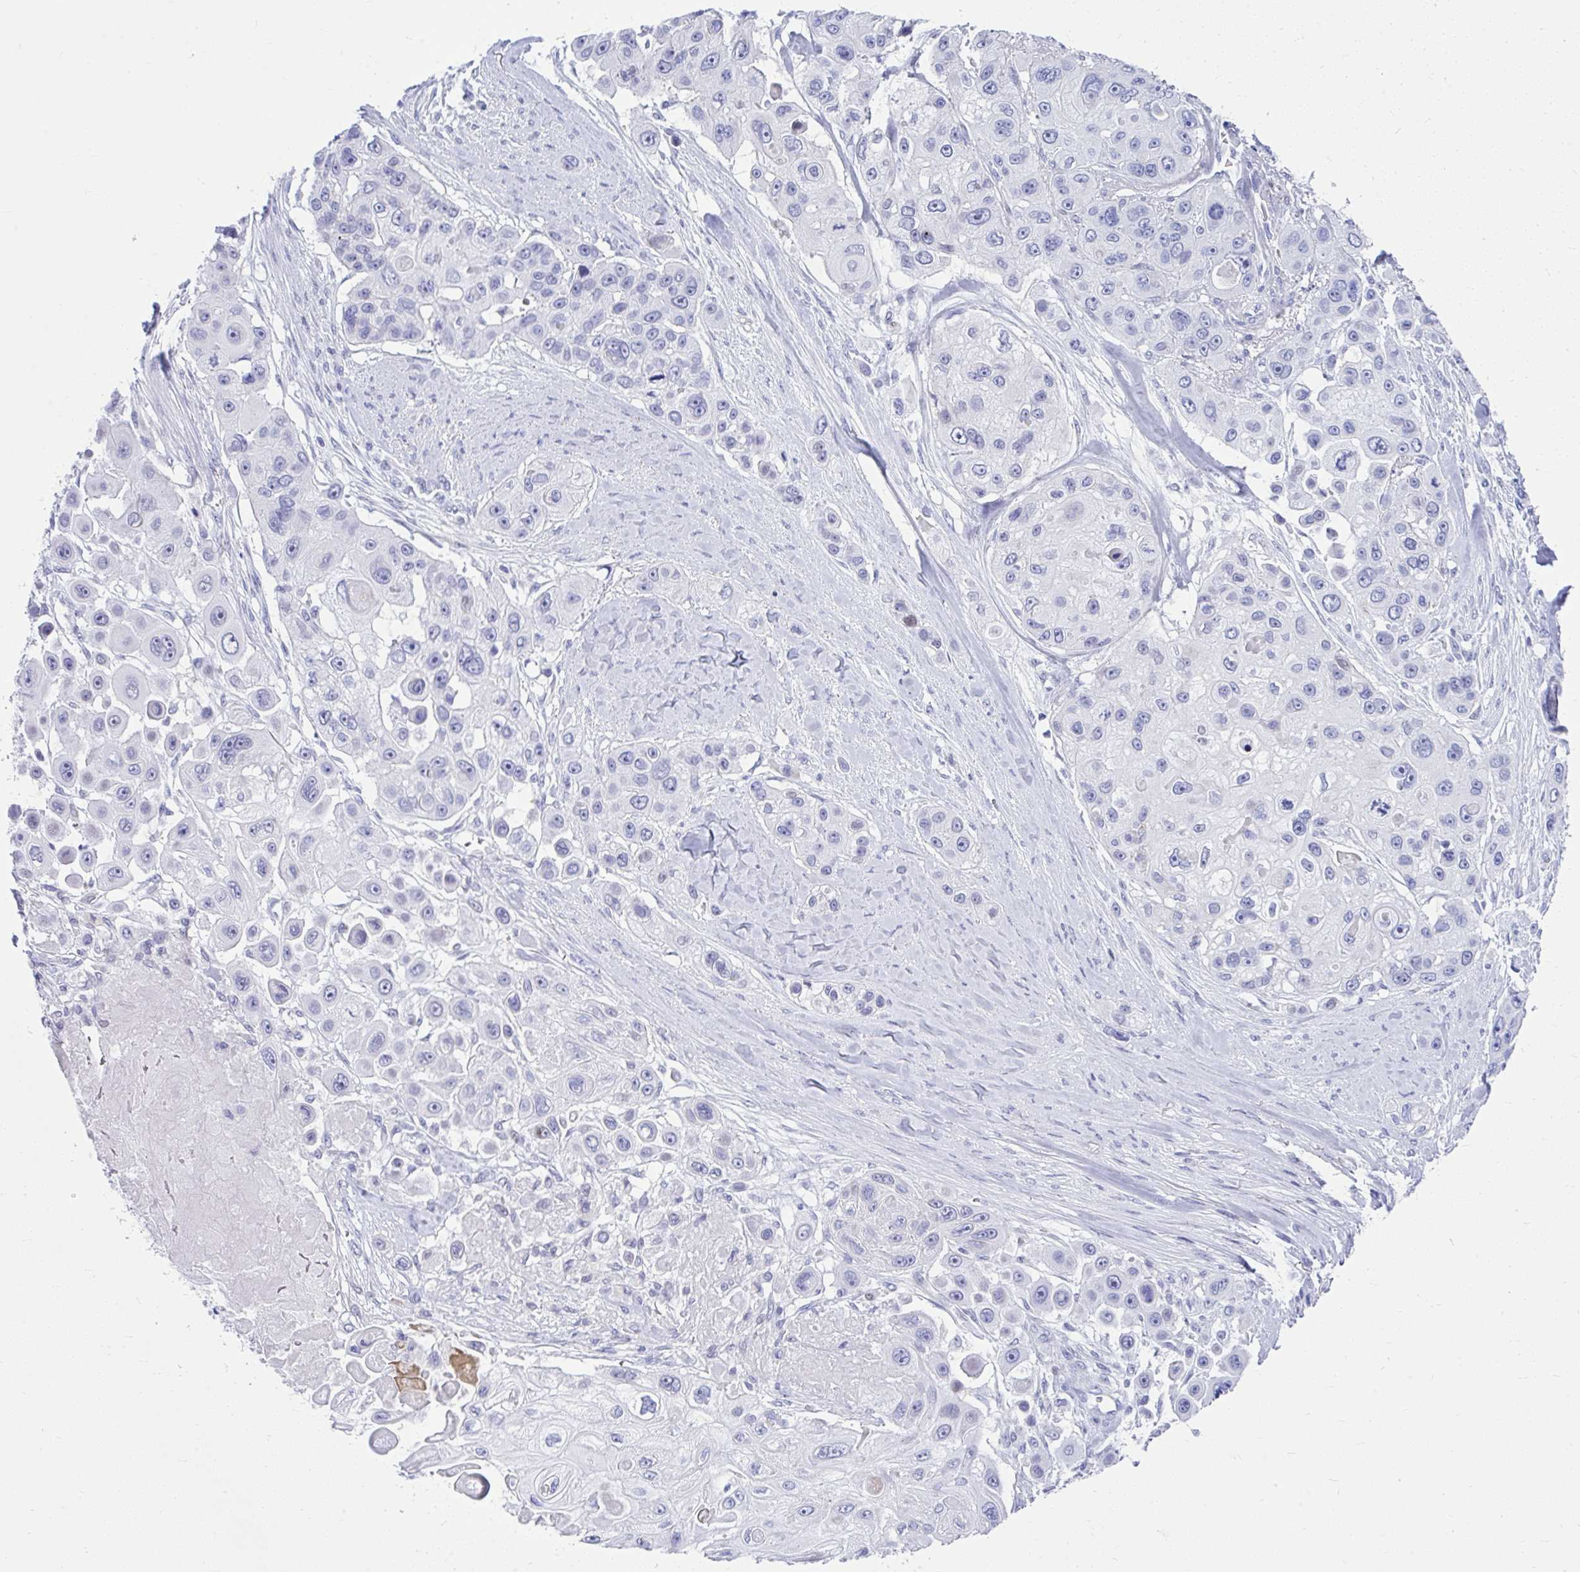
{"staining": {"intensity": "negative", "quantity": "none", "location": "none"}, "tissue": "skin cancer", "cell_type": "Tumor cells", "image_type": "cancer", "snomed": [{"axis": "morphology", "description": "Squamous cell carcinoma, NOS"}, {"axis": "topography", "description": "Skin"}], "caption": "Tumor cells are negative for brown protein staining in skin cancer (squamous cell carcinoma).", "gene": "ISL1", "patient": {"sex": "male", "age": 67}}